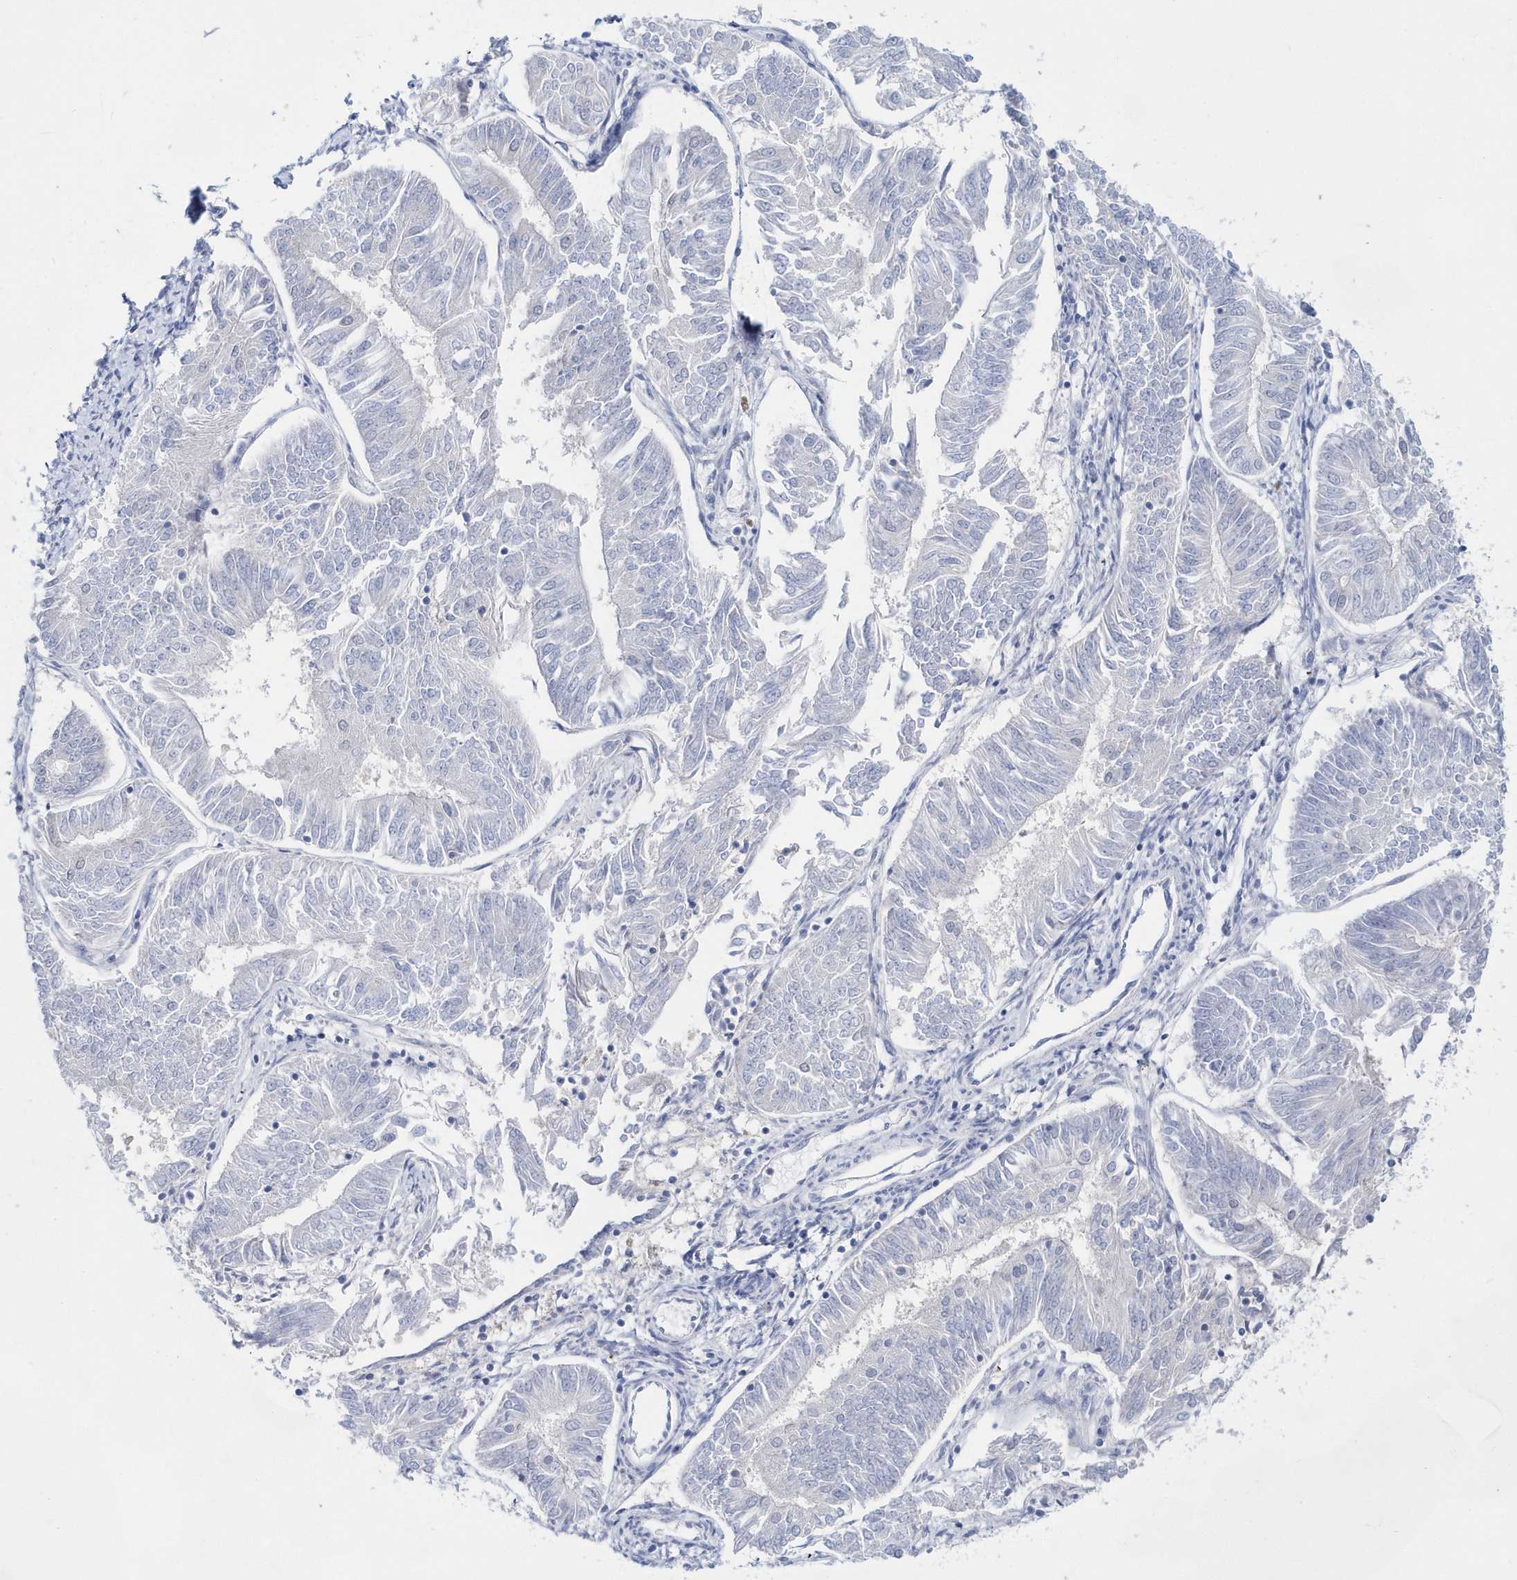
{"staining": {"intensity": "negative", "quantity": "none", "location": "none"}, "tissue": "endometrial cancer", "cell_type": "Tumor cells", "image_type": "cancer", "snomed": [{"axis": "morphology", "description": "Adenocarcinoma, NOS"}, {"axis": "topography", "description": "Endometrium"}], "caption": "Immunohistochemical staining of human adenocarcinoma (endometrial) demonstrates no significant staining in tumor cells.", "gene": "BDH2", "patient": {"sex": "female", "age": 58}}